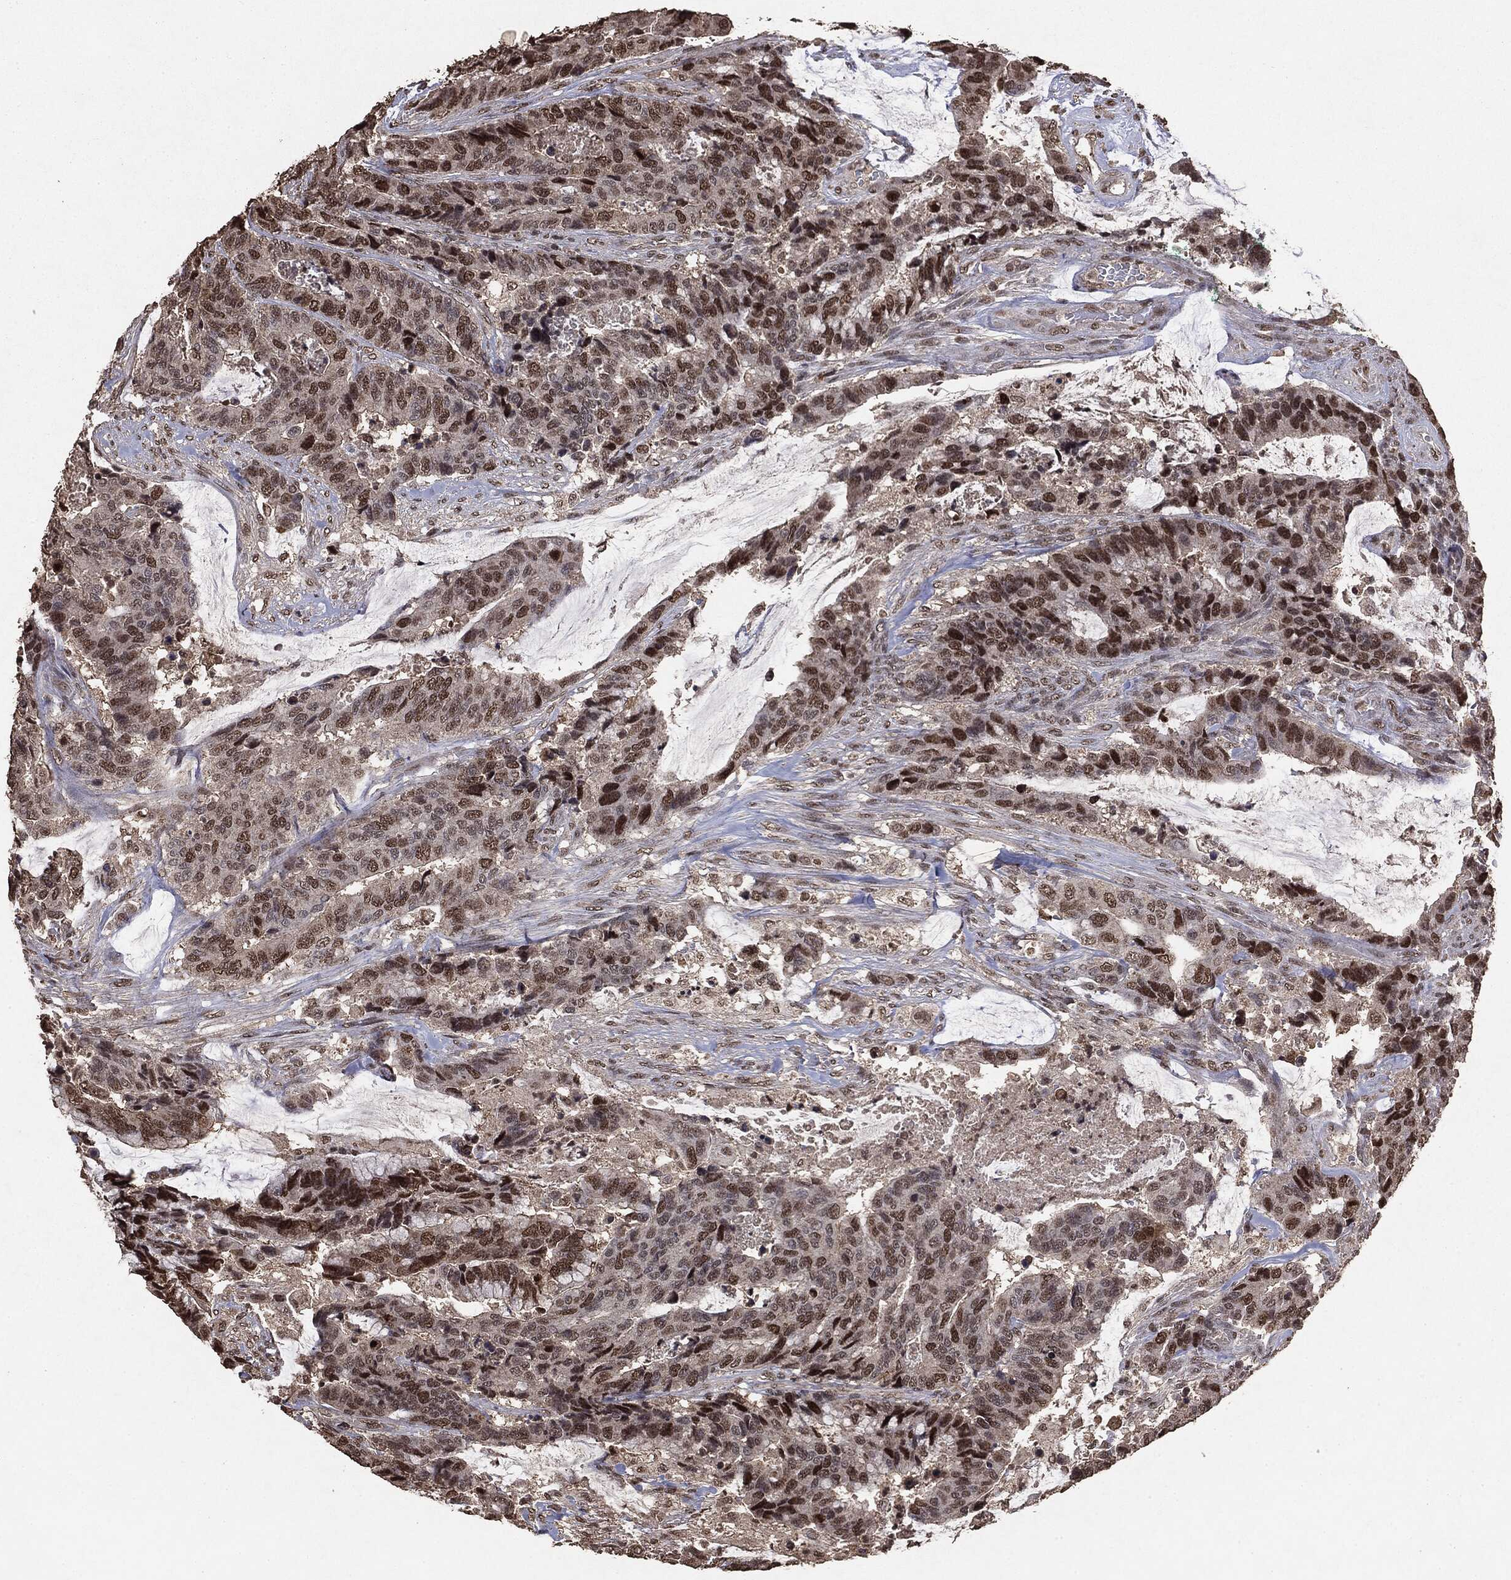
{"staining": {"intensity": "strong", "quantity": "25%-75%", "location": "nuclear"}, "tissue": "colorectal cancer", "cell_type": "Tumor cells", "image_type": "cancer", "snomed": [{"axis": "morphology", "description": "Adenocarcinoma, NOS"}, {"axis": "topography", "description": "Rectum"}], "caption": "The image exhibits a brown stain indicating the presence of a protein in the nuclear of tumor cells in adenocarcinoma (colorectal). Nuclei are stained in blue.", "gene": "RAD18", "patient": {"sex": "female", "age": 59}}